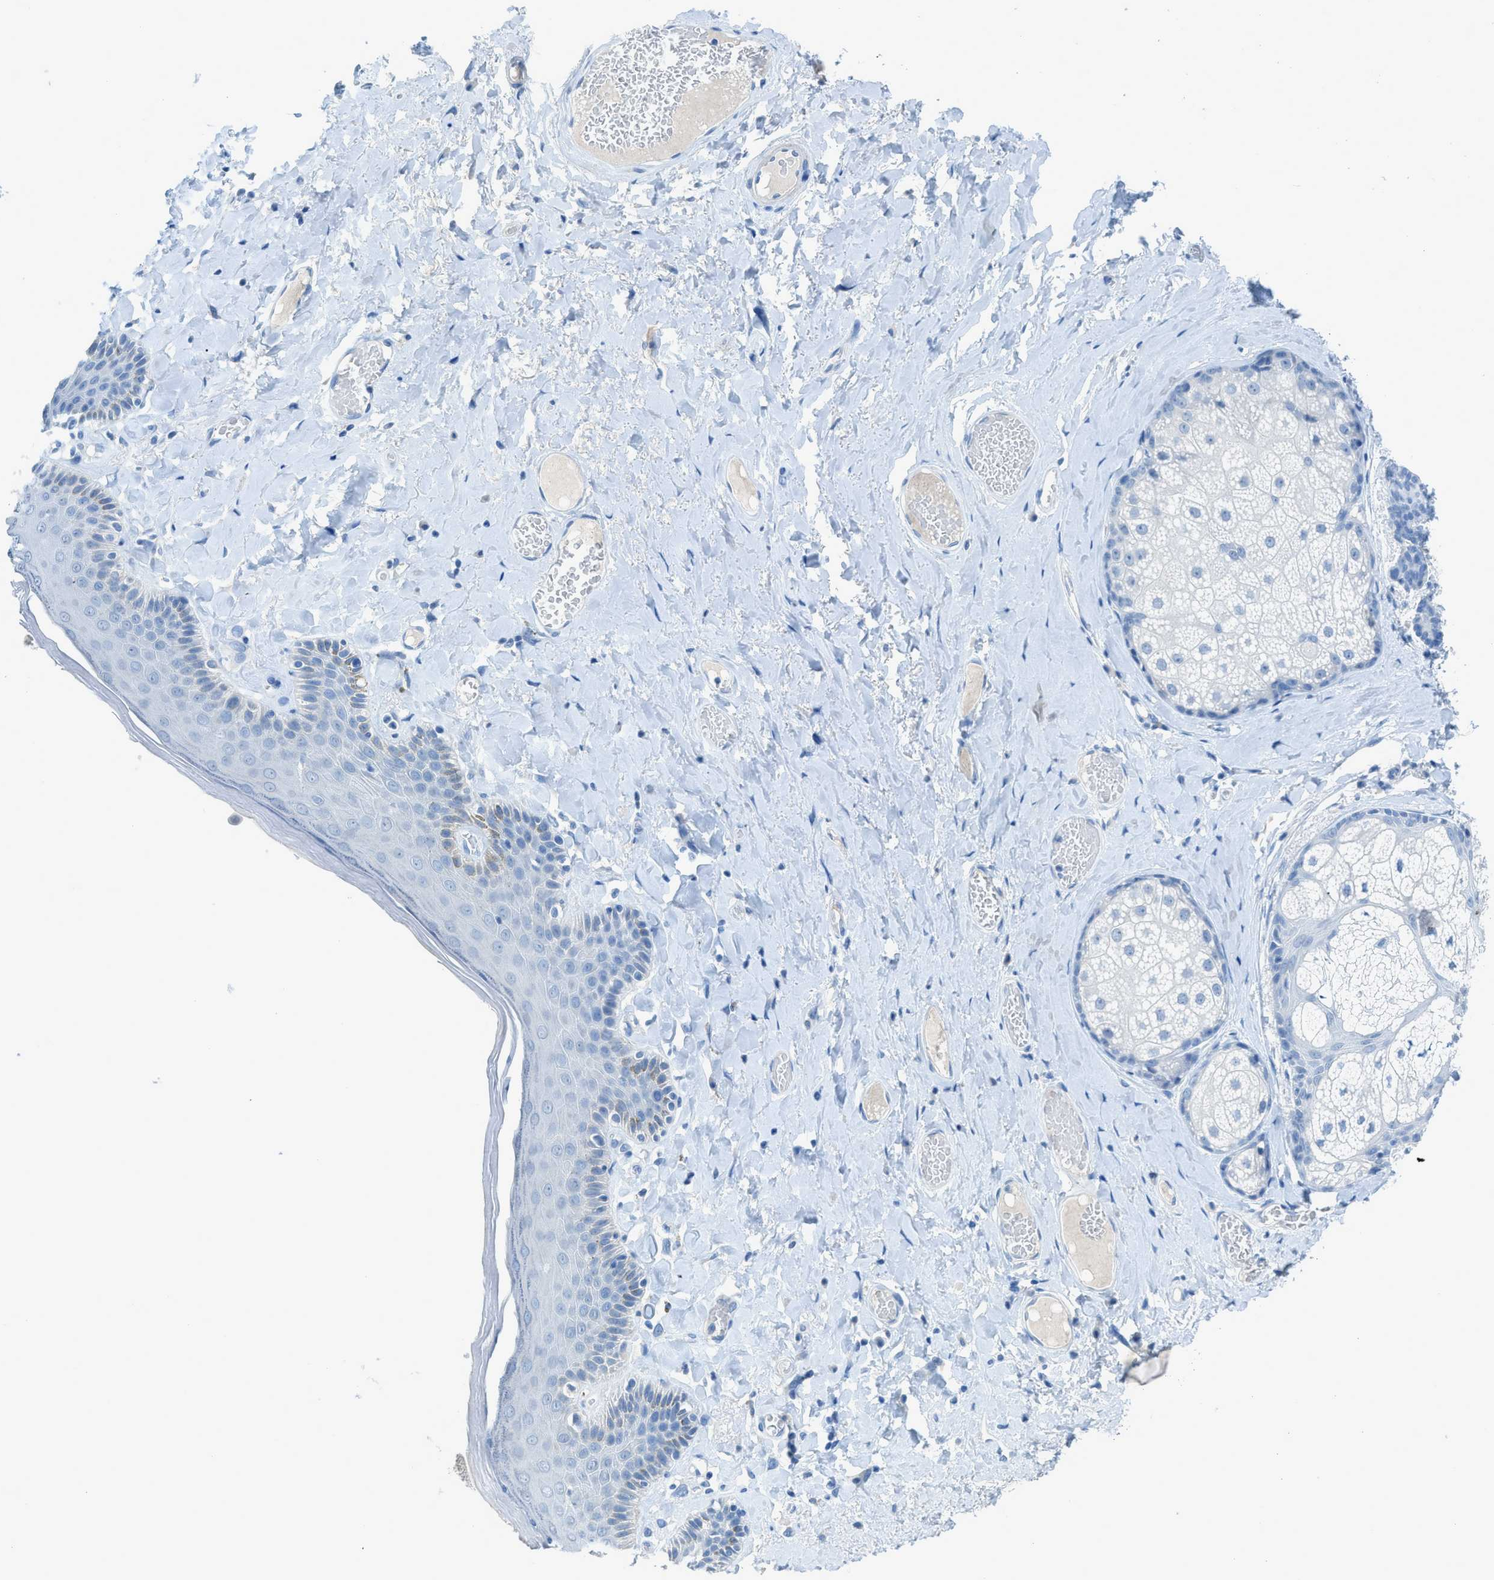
{"staining": {"intensity": "weak", "quantity": "<25%", "location": "cytoplasmic/membranous"}, "tissue": "skin", "cell_type": "Epidermal cells", "image_type": "normal", "snomed": [{"axis": "morphology", "description": "Normal tissue, NOS"}, {"axis": "topography", "description": "Anal"}], "caption": "High magnification brightfield microscopy of normal skin stained with DAB (brown) and counterstained with hematoxylin (blue): epidermal cells show no significant positivity.", "gene": "ACAN", "patient": {"sex": "male", "age": 69}}